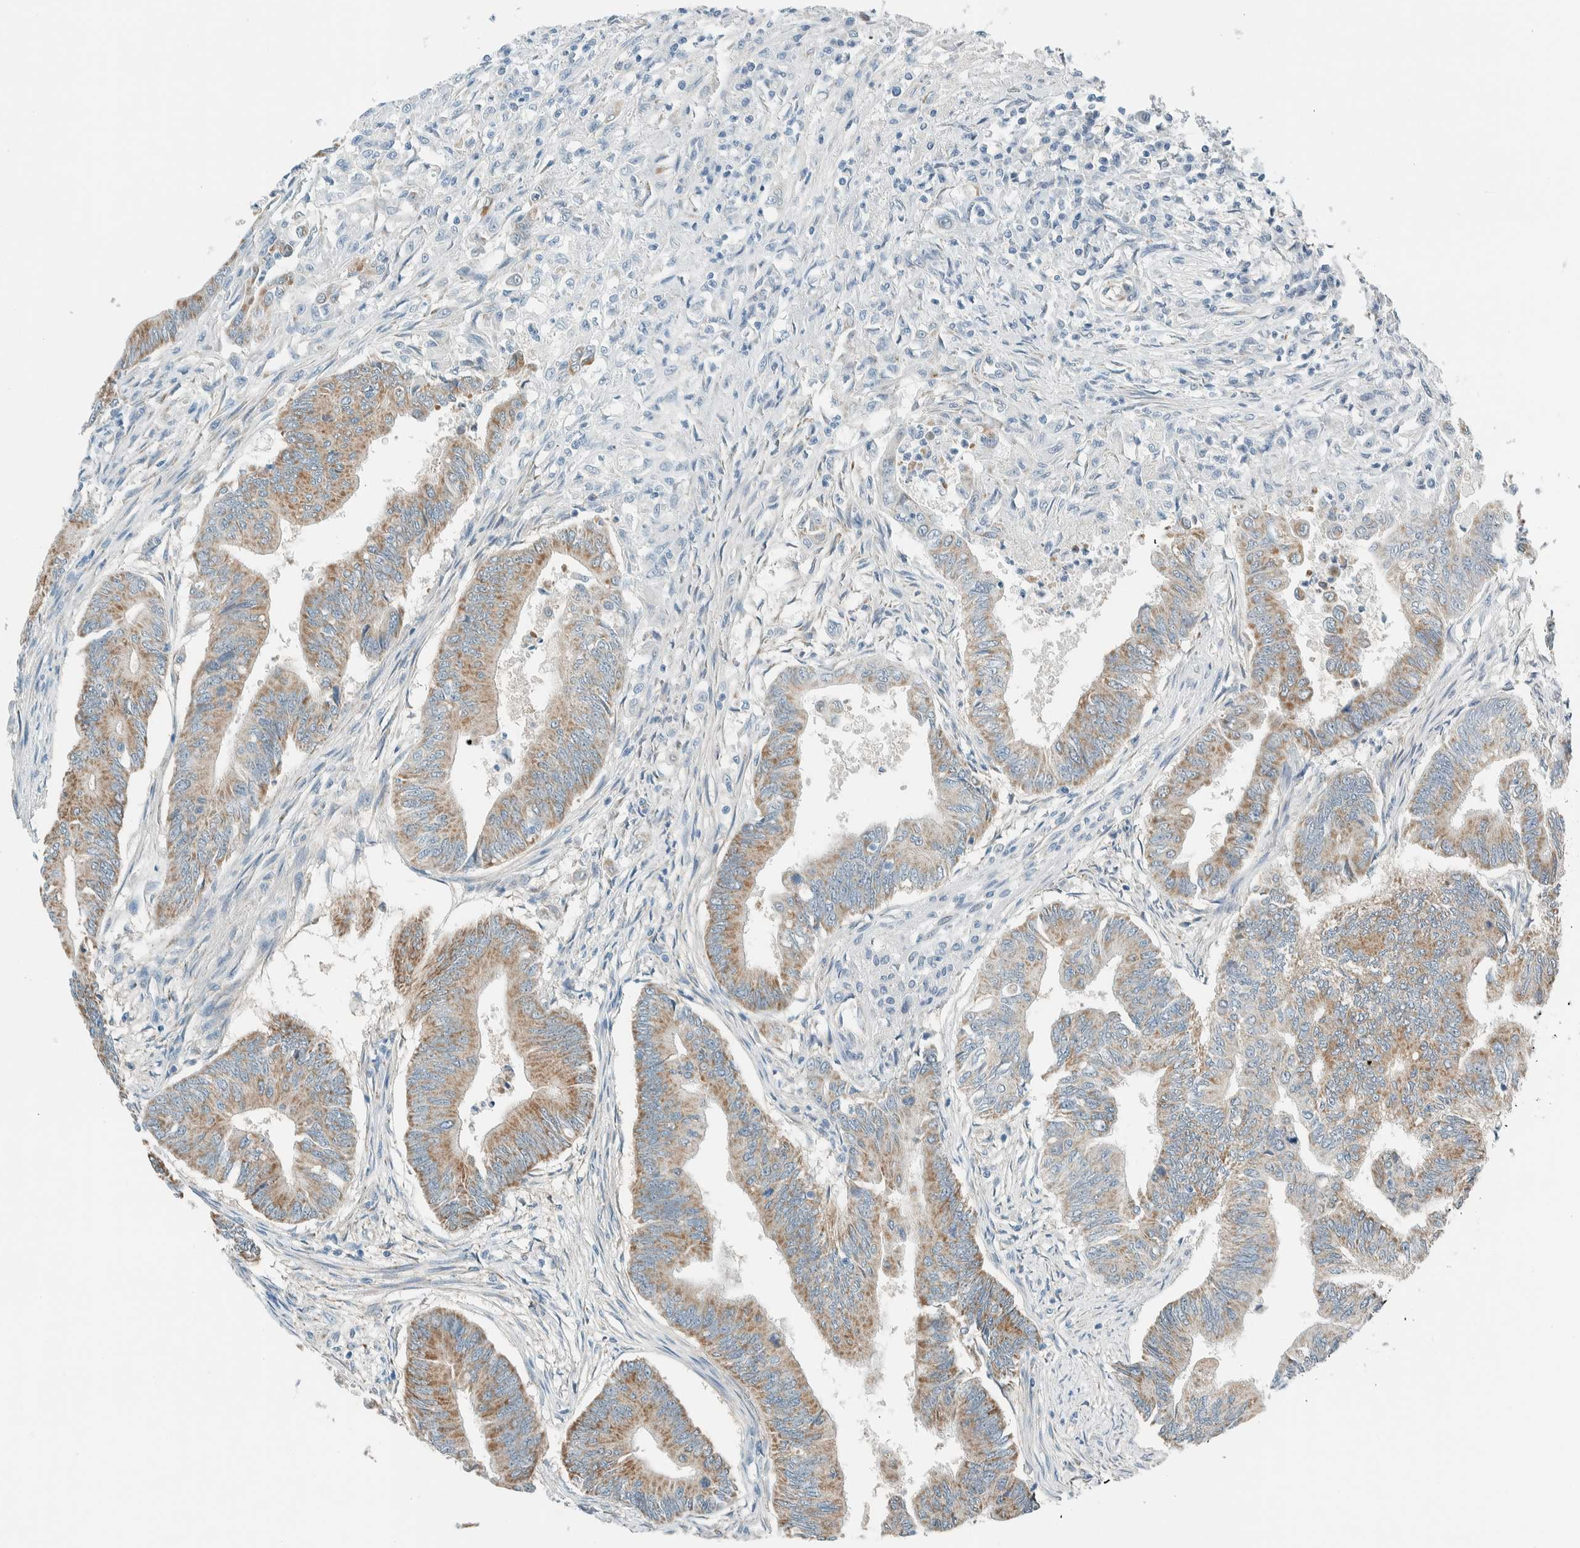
{"staining": {"intensity": "moderate", "quantity": ">75%", "location": "cytoplasmic/membranous"}, "tissue": "colorectal cancer", "cell_type": "Tumor cells", "image_type": "cancer", "snomed": [{"axis": "morphology", "description": "Adenoma, NOS"}, {"axis": "morphology", "description": "Adenocarcinoma, NOS"}, {"axis": "topography", "description": "Colon"}], "caption": "DAB (3,3'-diaminobenzidine) immunohistochemical staining of human colorectal cancer (adenocarcinoma) exhibits moderate cytoplasmic/membranous protein staining in approximately >75% of tumor cells. The staining is performed using DAB brown chromogen to label protein expression. The nuclei are counter-stained blue using hematoxylin.", "gene": "ALDH7A1", "patient": {"sex": "male", "age": 79}}